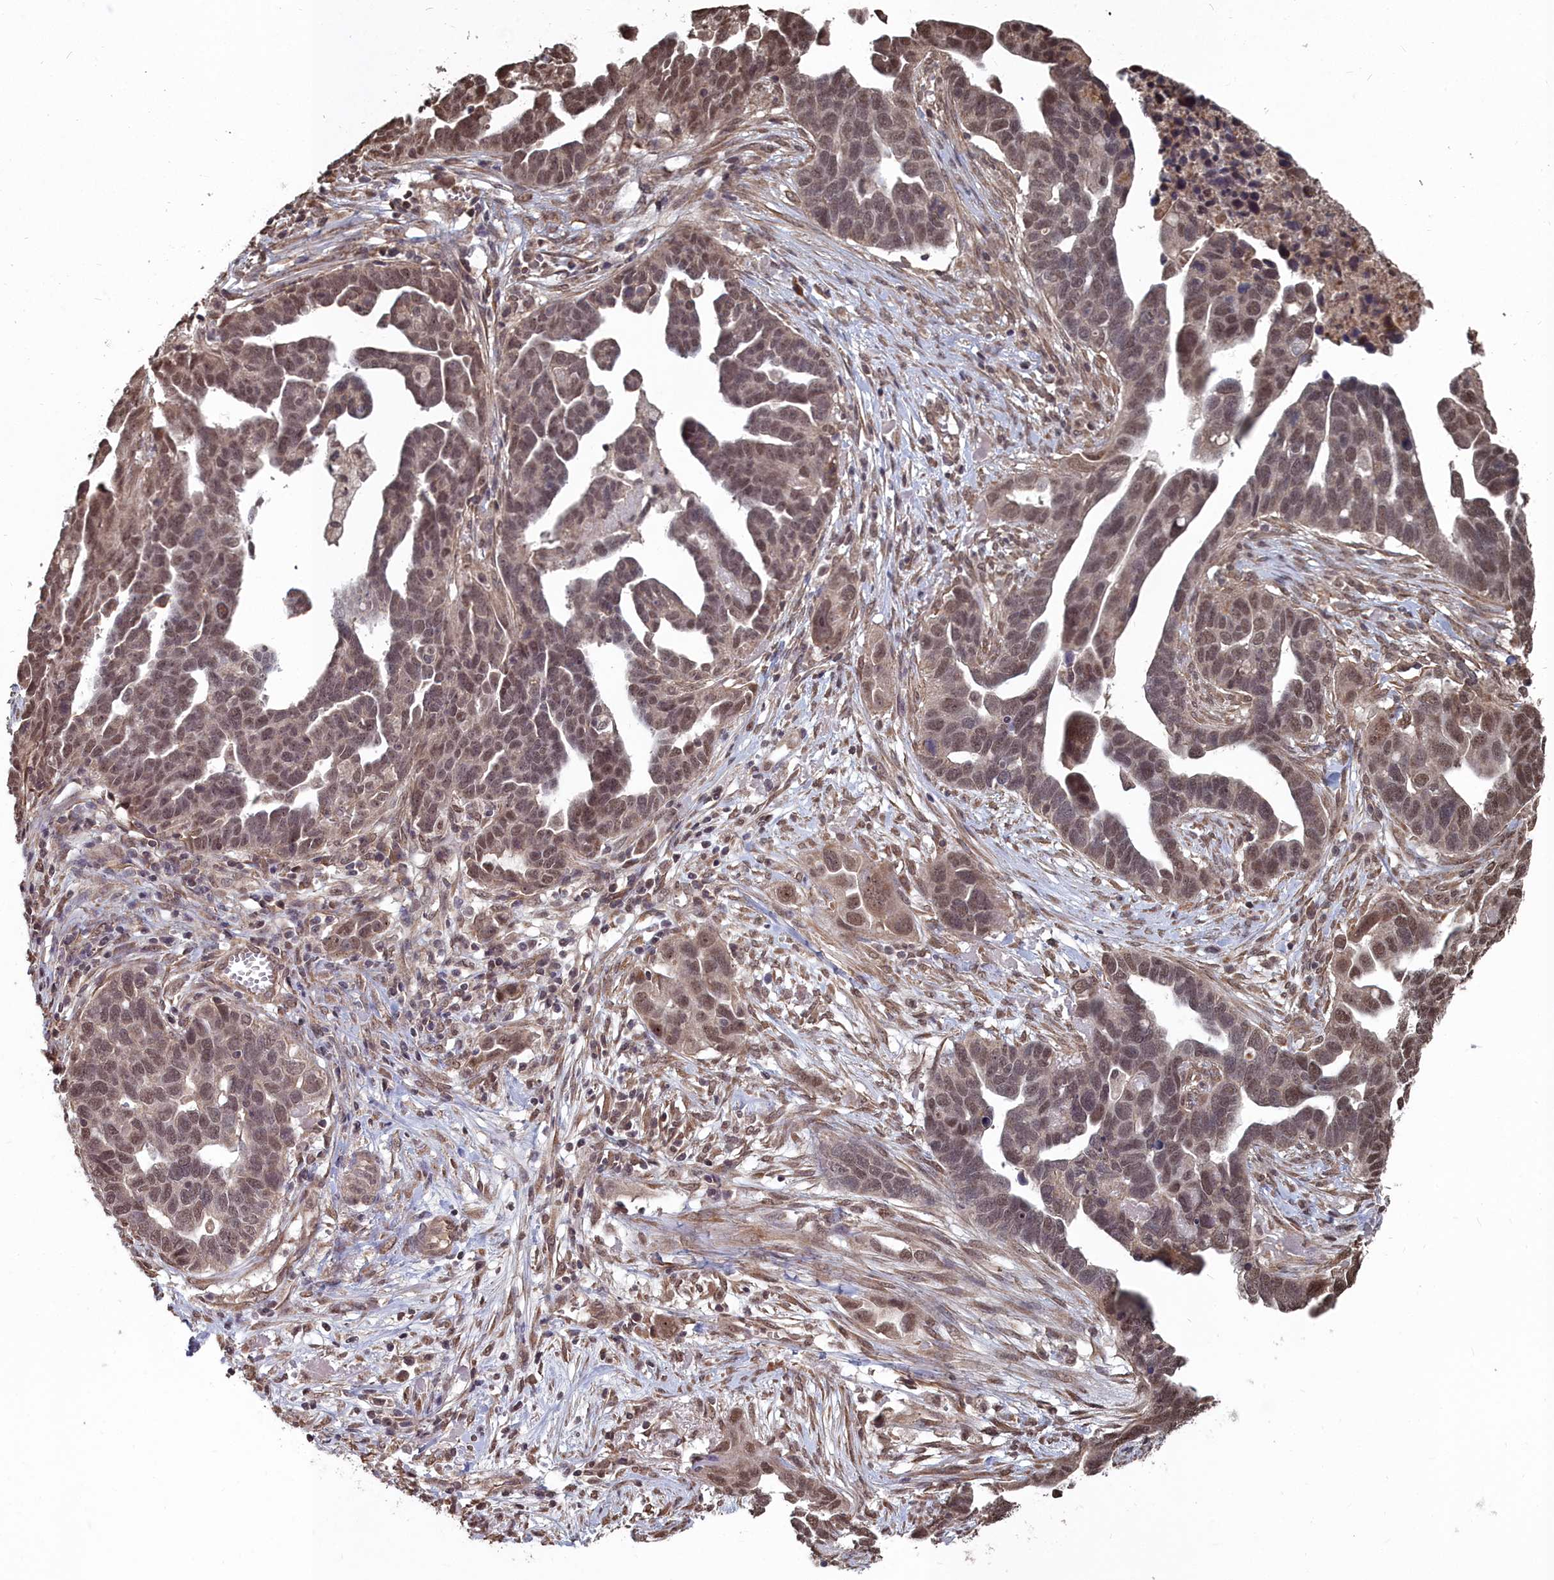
{"staining": {"intensity": "moderate", "quantity": ">75%", "location": "nuclear"}, "tissue": "ovarian cancer", "cell_type": "Tumor cells", "image_type": "cancer", "snomed": [{"axis": "morphology", "description": "Cystadenocarcinoma, serous, NOS"}, {"axis": "topography", "description": "Ovary"}], "caption": "Immunohistochemical staining of human serous cystadenocarcinoma (ovarian) reveals medium levels of moderate nuclear staining in about >75% of tumor cells.", "gene": "CCNP", "patient": {"sex": "female", "age": 54}}